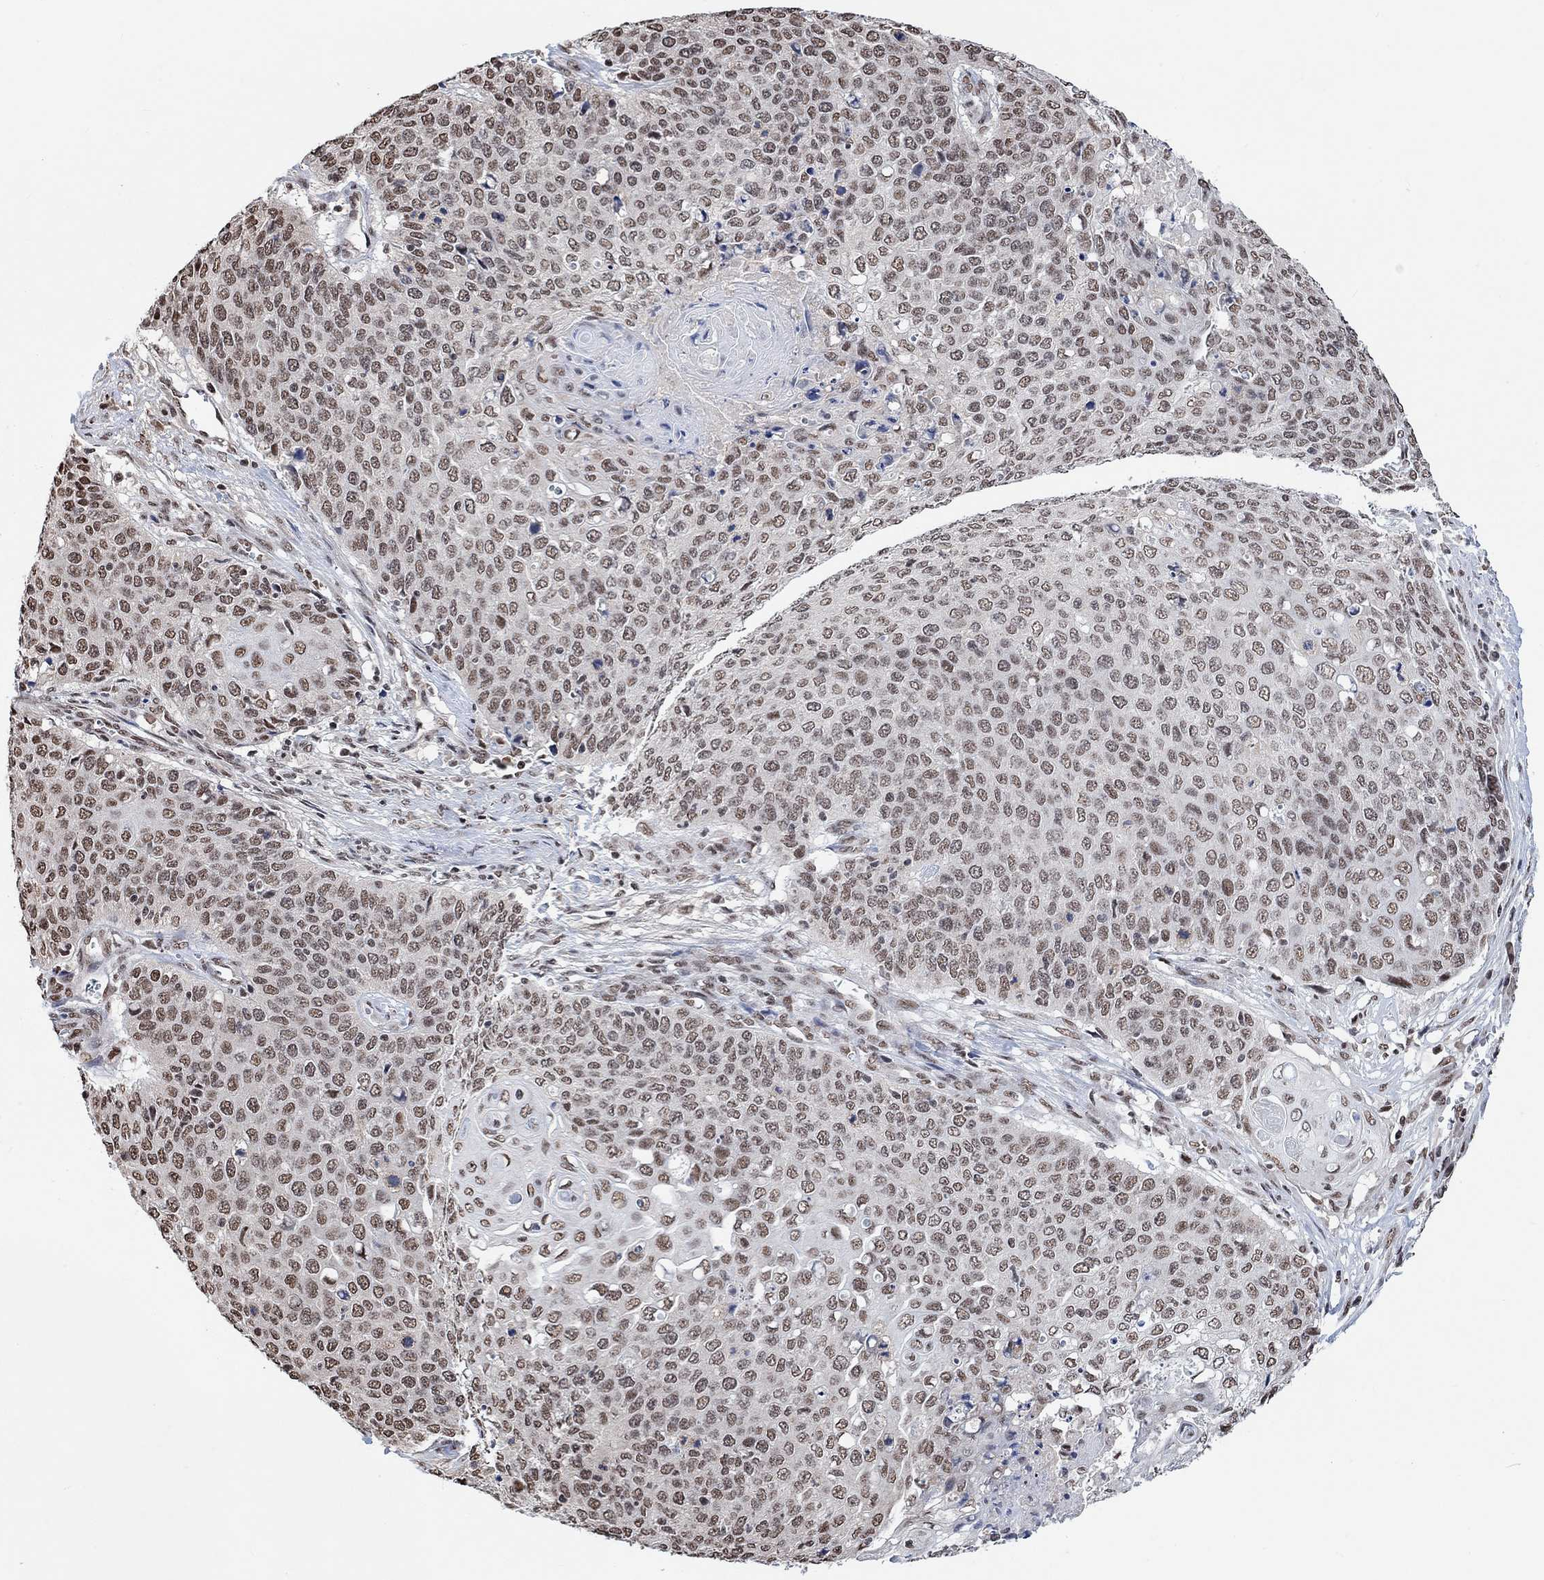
{"staining": {"intensity": "moderate", "quantity": "25%-75%", "location": "nuclear"}, "tissue": "cervical cancer", "cell_type": "Tumor cells", "image_type": "cancer", "snomed": [{"axis": "morphology", "description": "Squamous cell carcinoma, NOS"}, {"axis": "topography", "description": "Cervix"}], "caption": "The photomicrograph demonstrates a brown stain indicating the presence of a protein in the nuclear of tumor cells in cervical cancer (squamous cell carcinoma).", "gene": "USP39", "patient": {"sex": "female", "age": 39}}